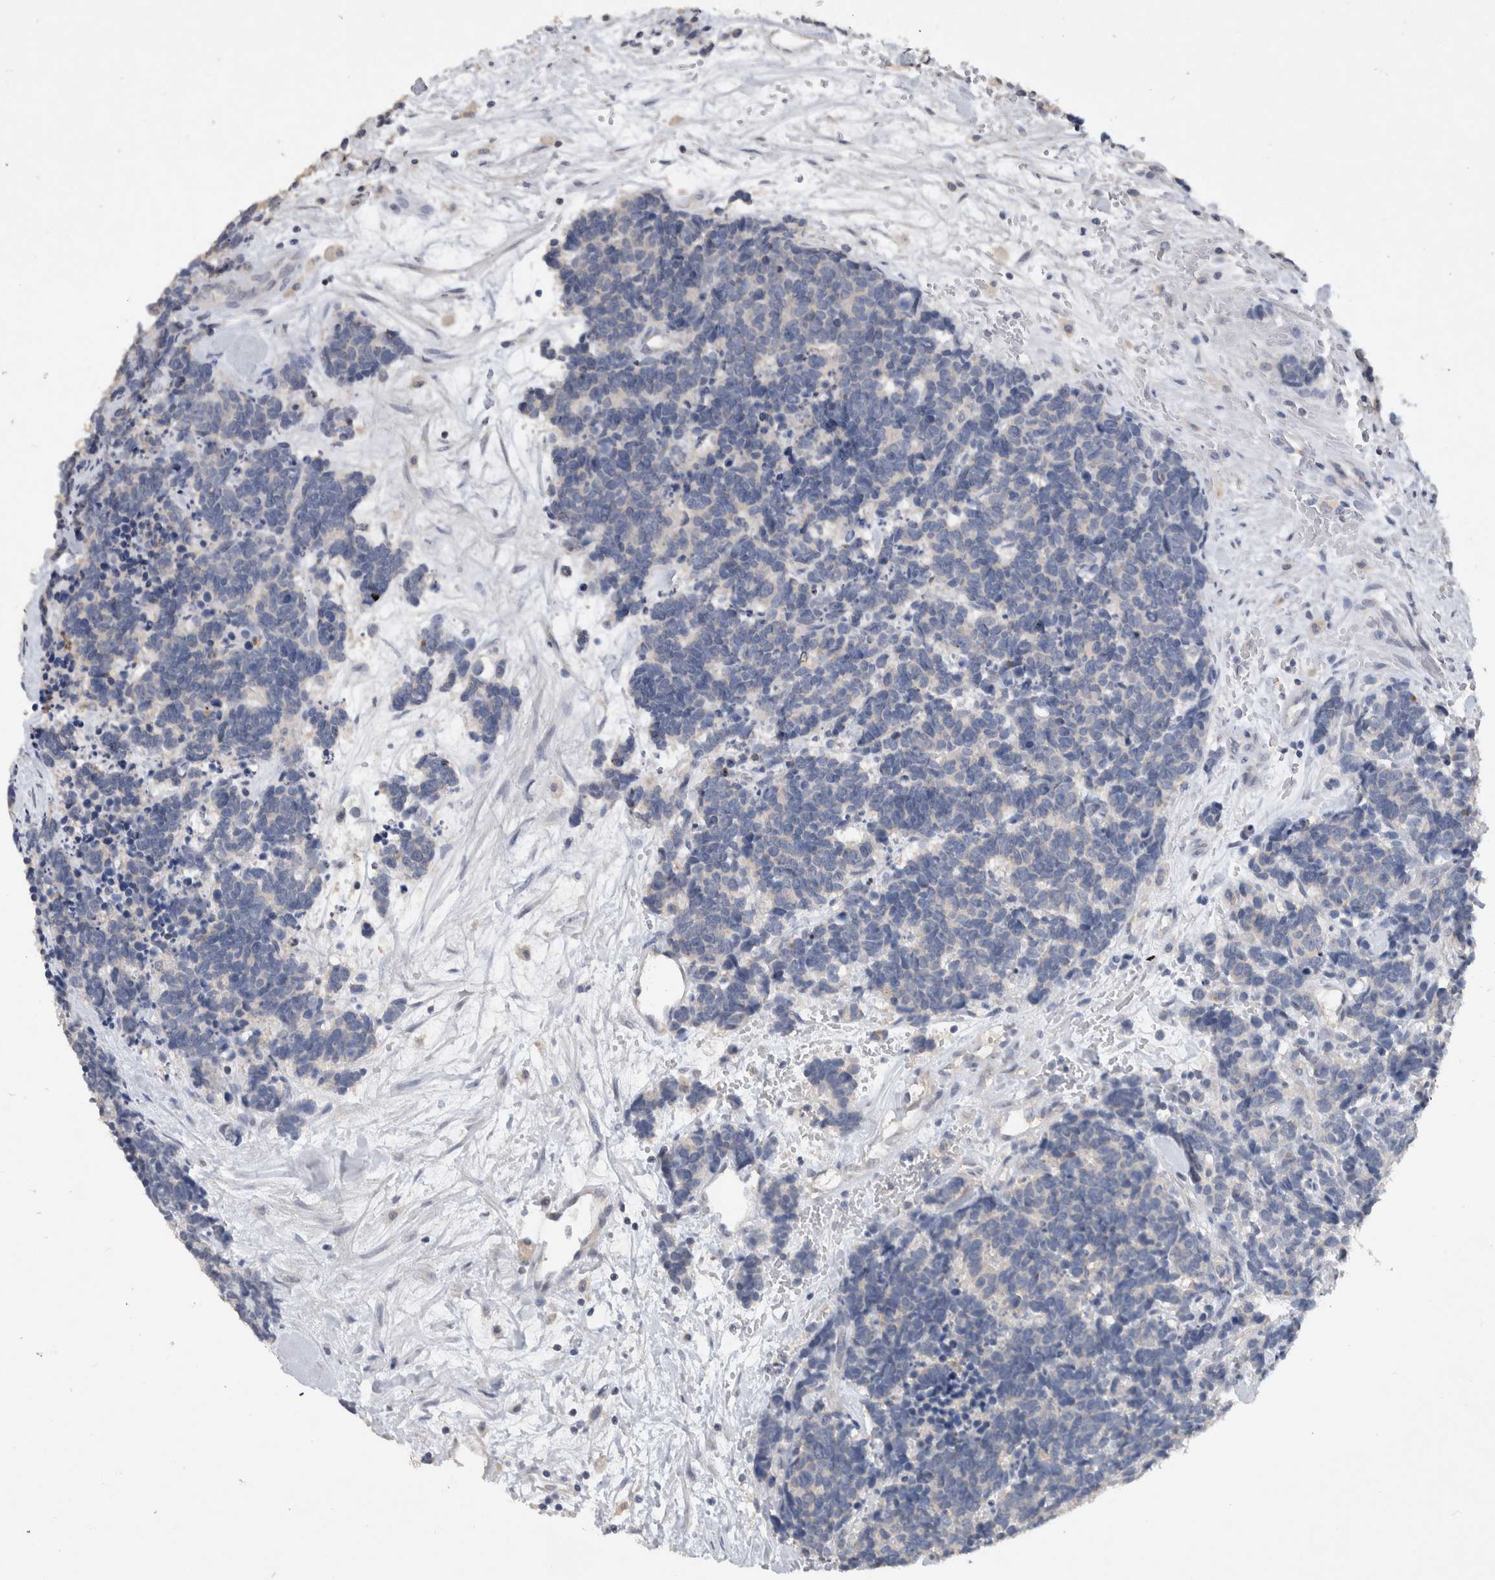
{"staining": {"intensity": "negative", "quantity": "none", "location": "none"}, "tissue": "carcinoid", "cell_type": "Tumor cells", "image_type": "cancer", "snomed": [{"axis": "morphology", "description": "Carcinoma, NOS"}, {"axis": "morphology", "description": "Carcinoid, malignant, NOS"}, {"axis": "topography", "description": "Urinary bladder"}], "caption": "An IHC photomicrograph of carcinoid is shown. There is no staining in tumor cells of carcinoid.", "gene": "HEXD", "patient": {"sex": "male", "age": 57}}